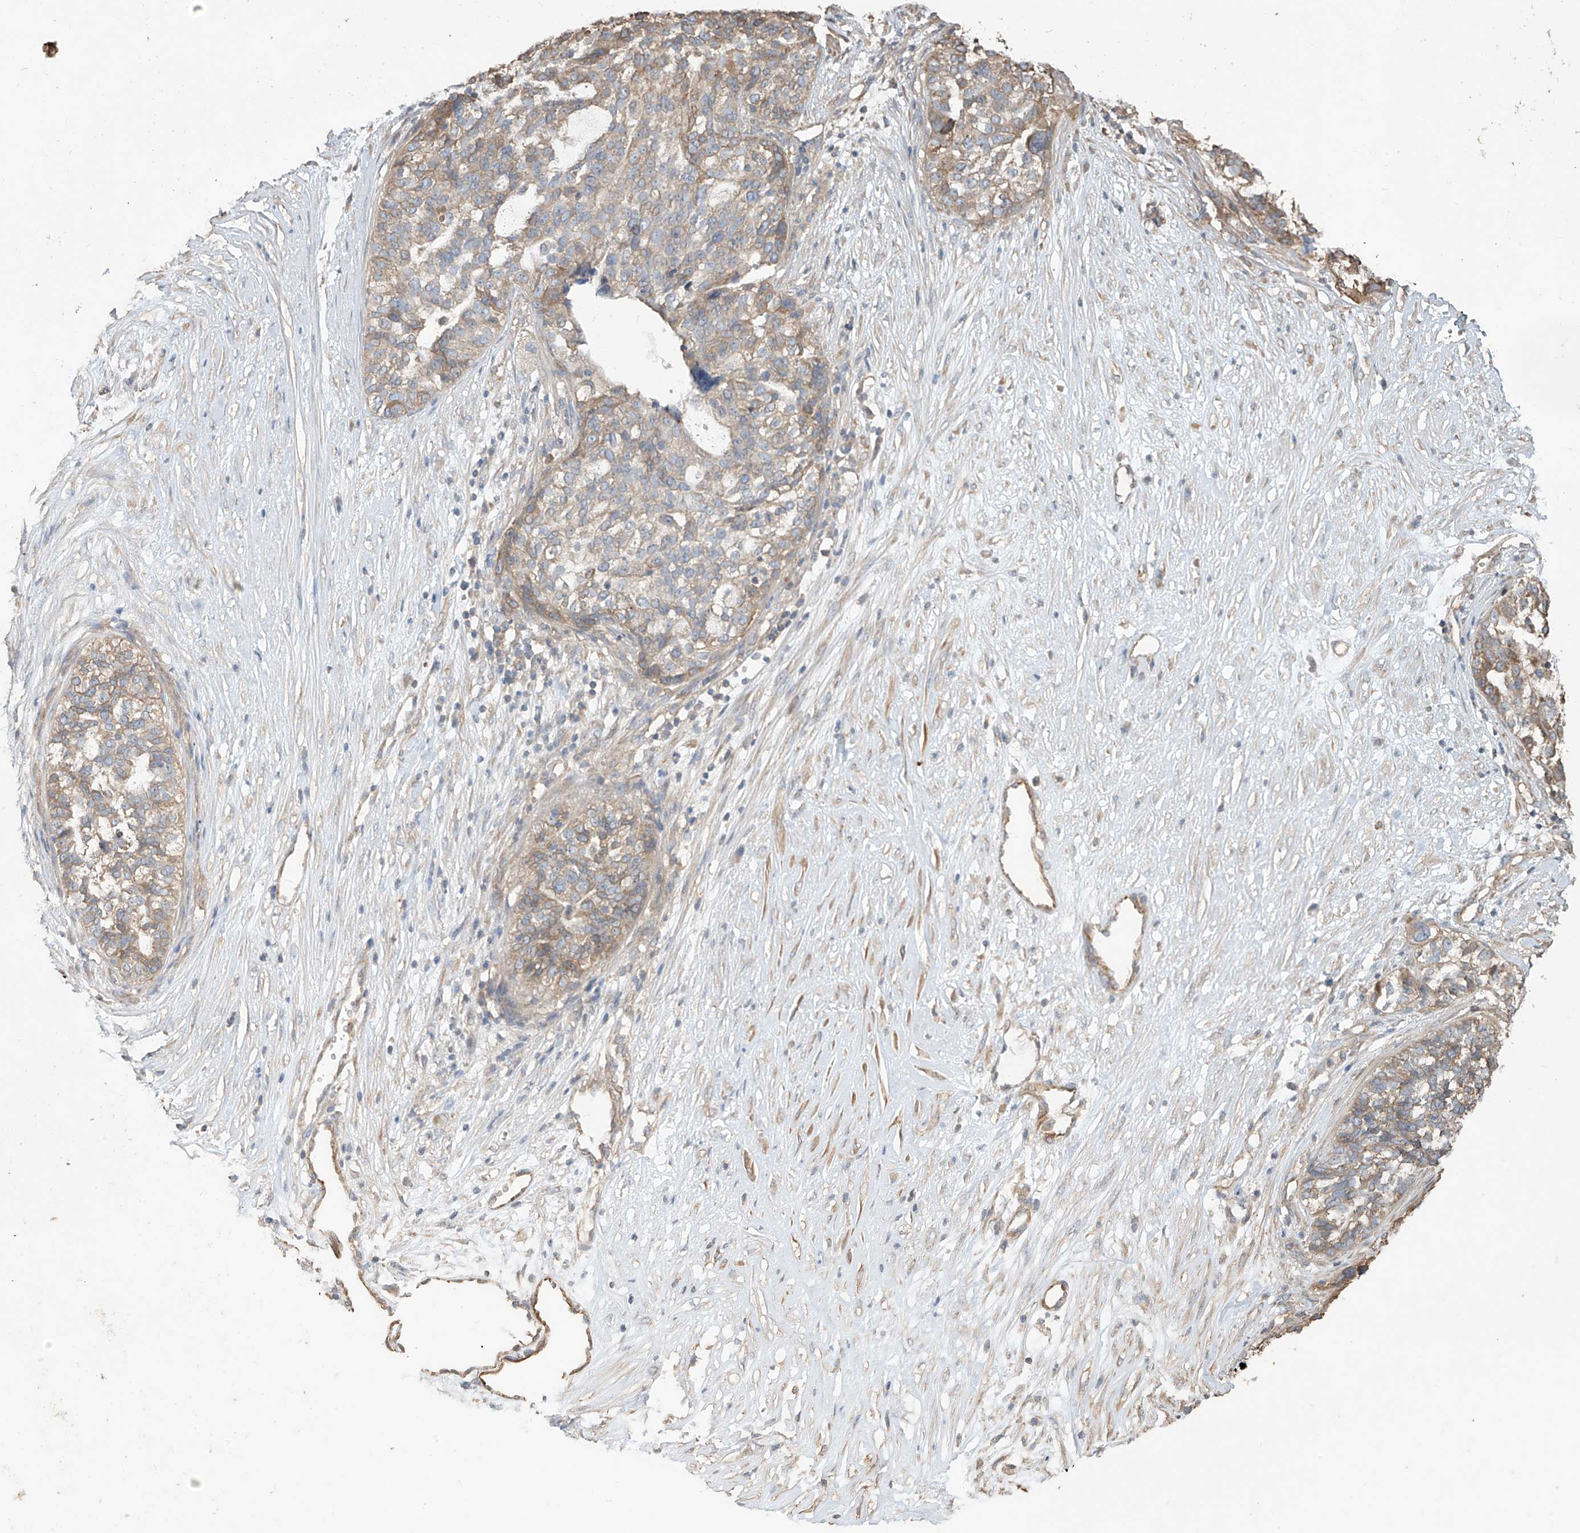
{"staining": {"intensity": "moderate", "quantity": "25%-75%", "location": "cytoplasmic/membranous"}, "tissue": "ovarian cancer", "cell_type": "Tumor cells", "image_type": "cancer", "snomed": [{"axis": "morphology", "description": "Cystadenocarcinoma, serous, NOS"}, {"axis": "topography", "description": "Ovary"}], "caption": "About 25%-75% of tumor cells in human ovarian serous cystadenocarcinoma demonstrate moderate cytoplasmic/membranous protein positivity as visualized by brown immunohistochemical staining.", "gene": "AGBL5", "patient": {"sex": "female", "age": 59}}